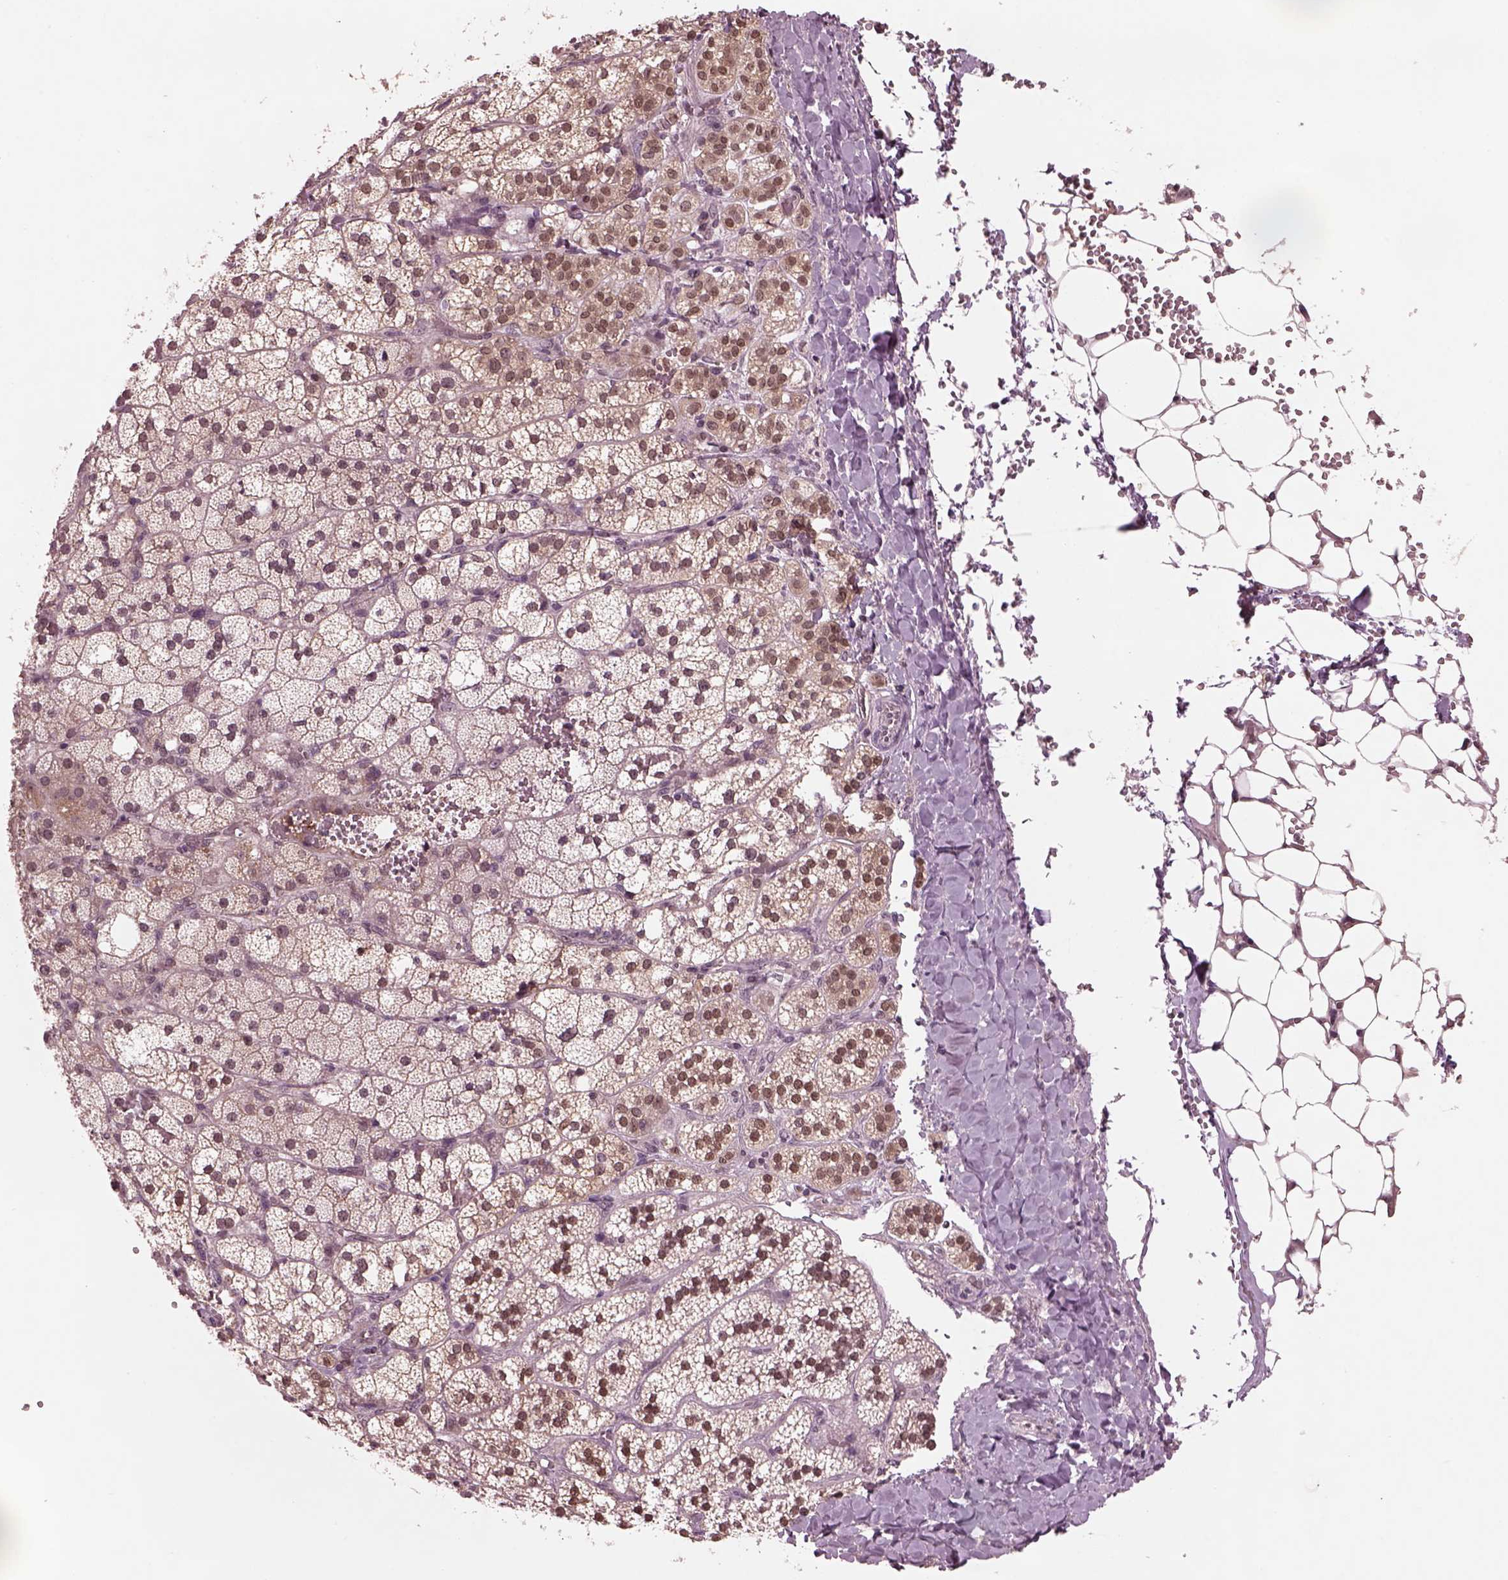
{"staining": {"intensity": "moderate", "quantity": "25%-75%", "location": "cytoplasmic/membranous,nuclear"}, "tissue": "adrenal gland", "cell_type": "Glandular cells", "image_type": "normal", "snomed": [{"axis": "morphology", "description": "Normal tissue, NOS"}, {"axis": "topography", "description": "Adrenal gland"}], "caption": "Moderate cytoplasmic/membranous,nuclear positivity for a protein is identified in approximately 25%-75% of glandular cells of unremarkable adrenal gland using immunohistochemistry (IHC).", "gene": "SRI", "patient": {"sex": "male", "age": 53}}